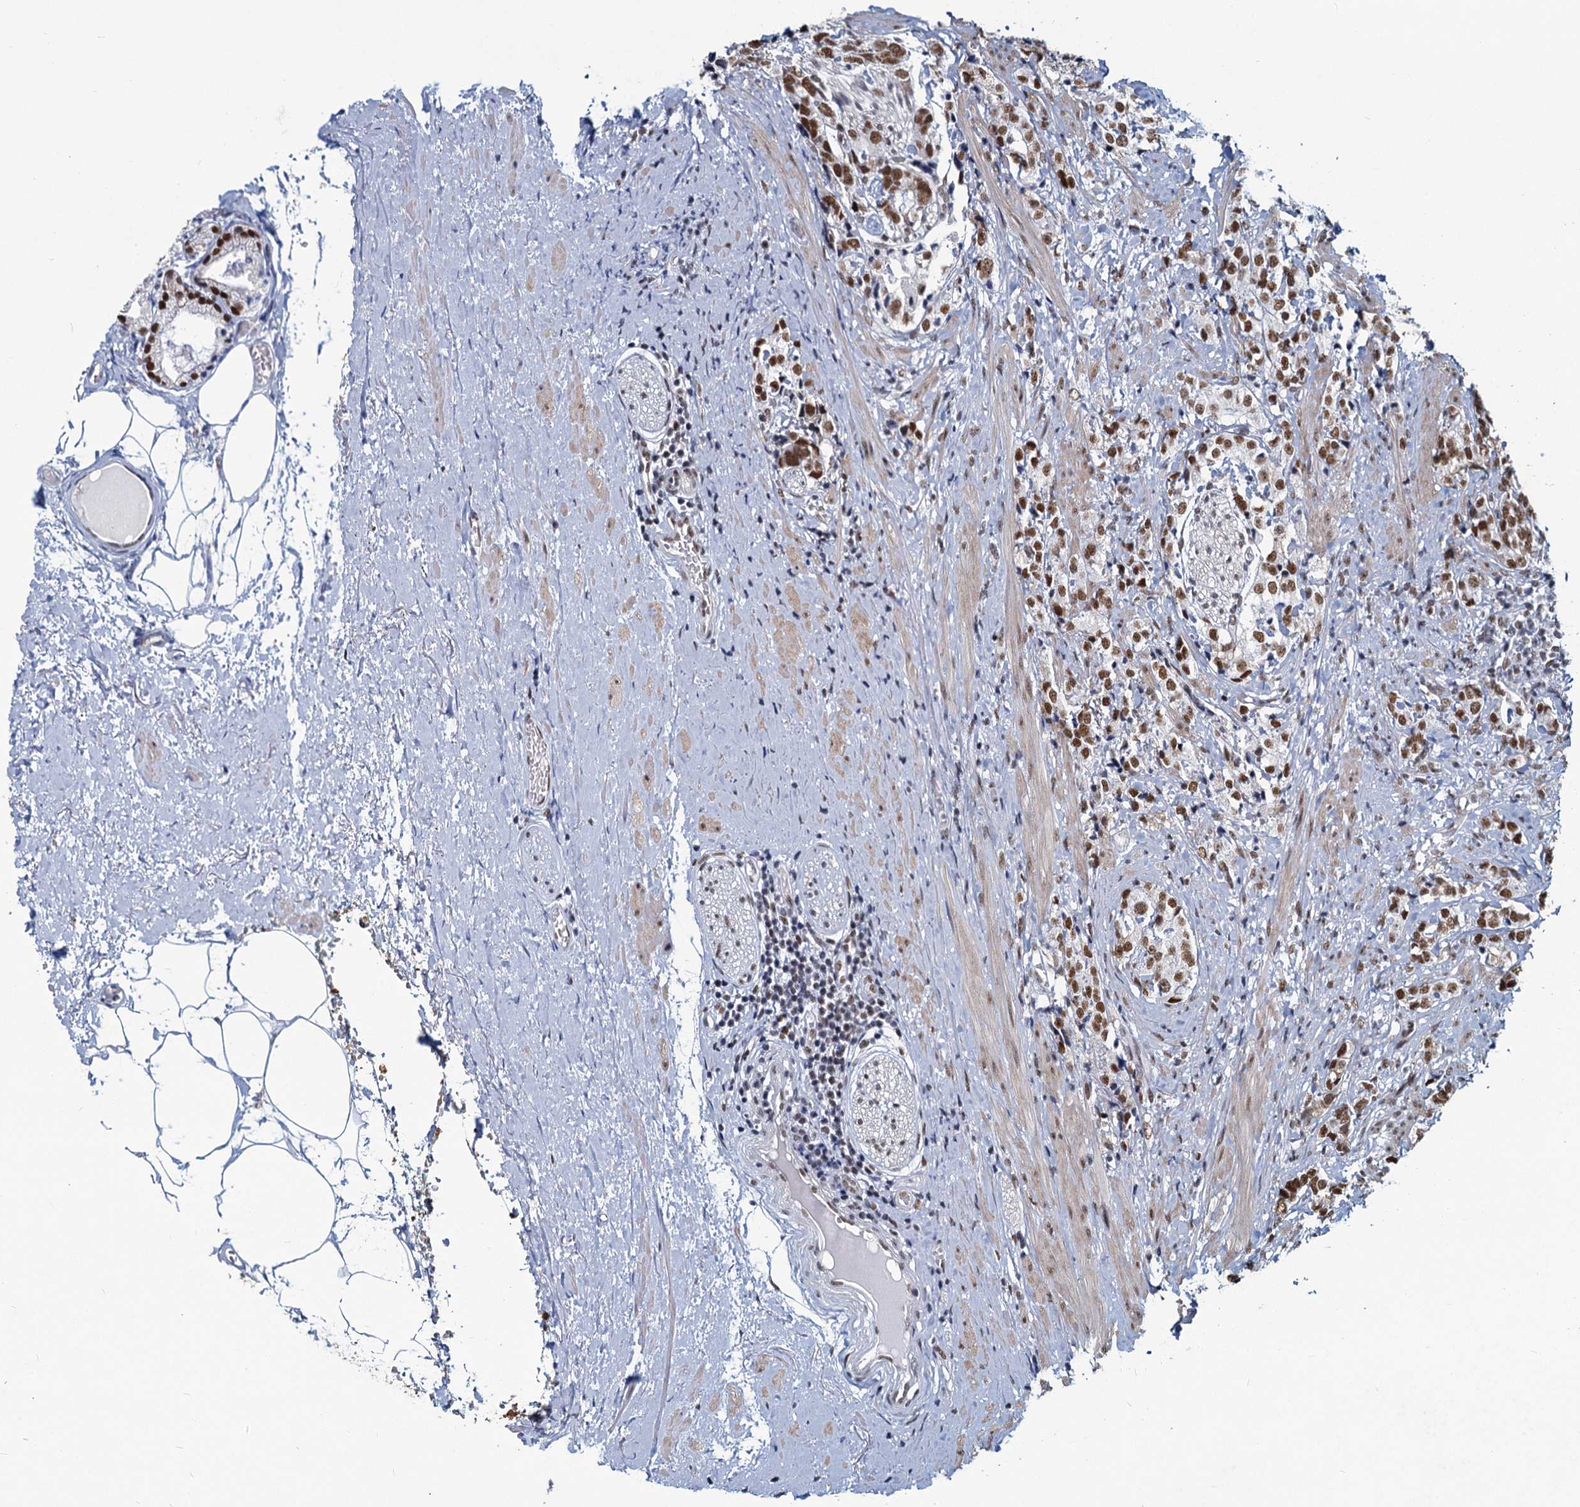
{"staining": {"intensity": "moderate", "quantity": ">75%", "location": "nuclear"}, "tissue": "prostate cancer", "cell_type": "Tumor cells", "image_type": "cancer", "snomed": [{"axis": "morphology", "description": "Adenocarcinoma, High grade"}, {"axis": "topography", "description": "Prostate"}], "caption": "Tumor cells show medium levels of moderate nuclear staining in about >75% of cells in human prostate adenocarcinoma (high-grade).", "gene": "METTL14", "patient": {"sex": "male", "age": 69}}